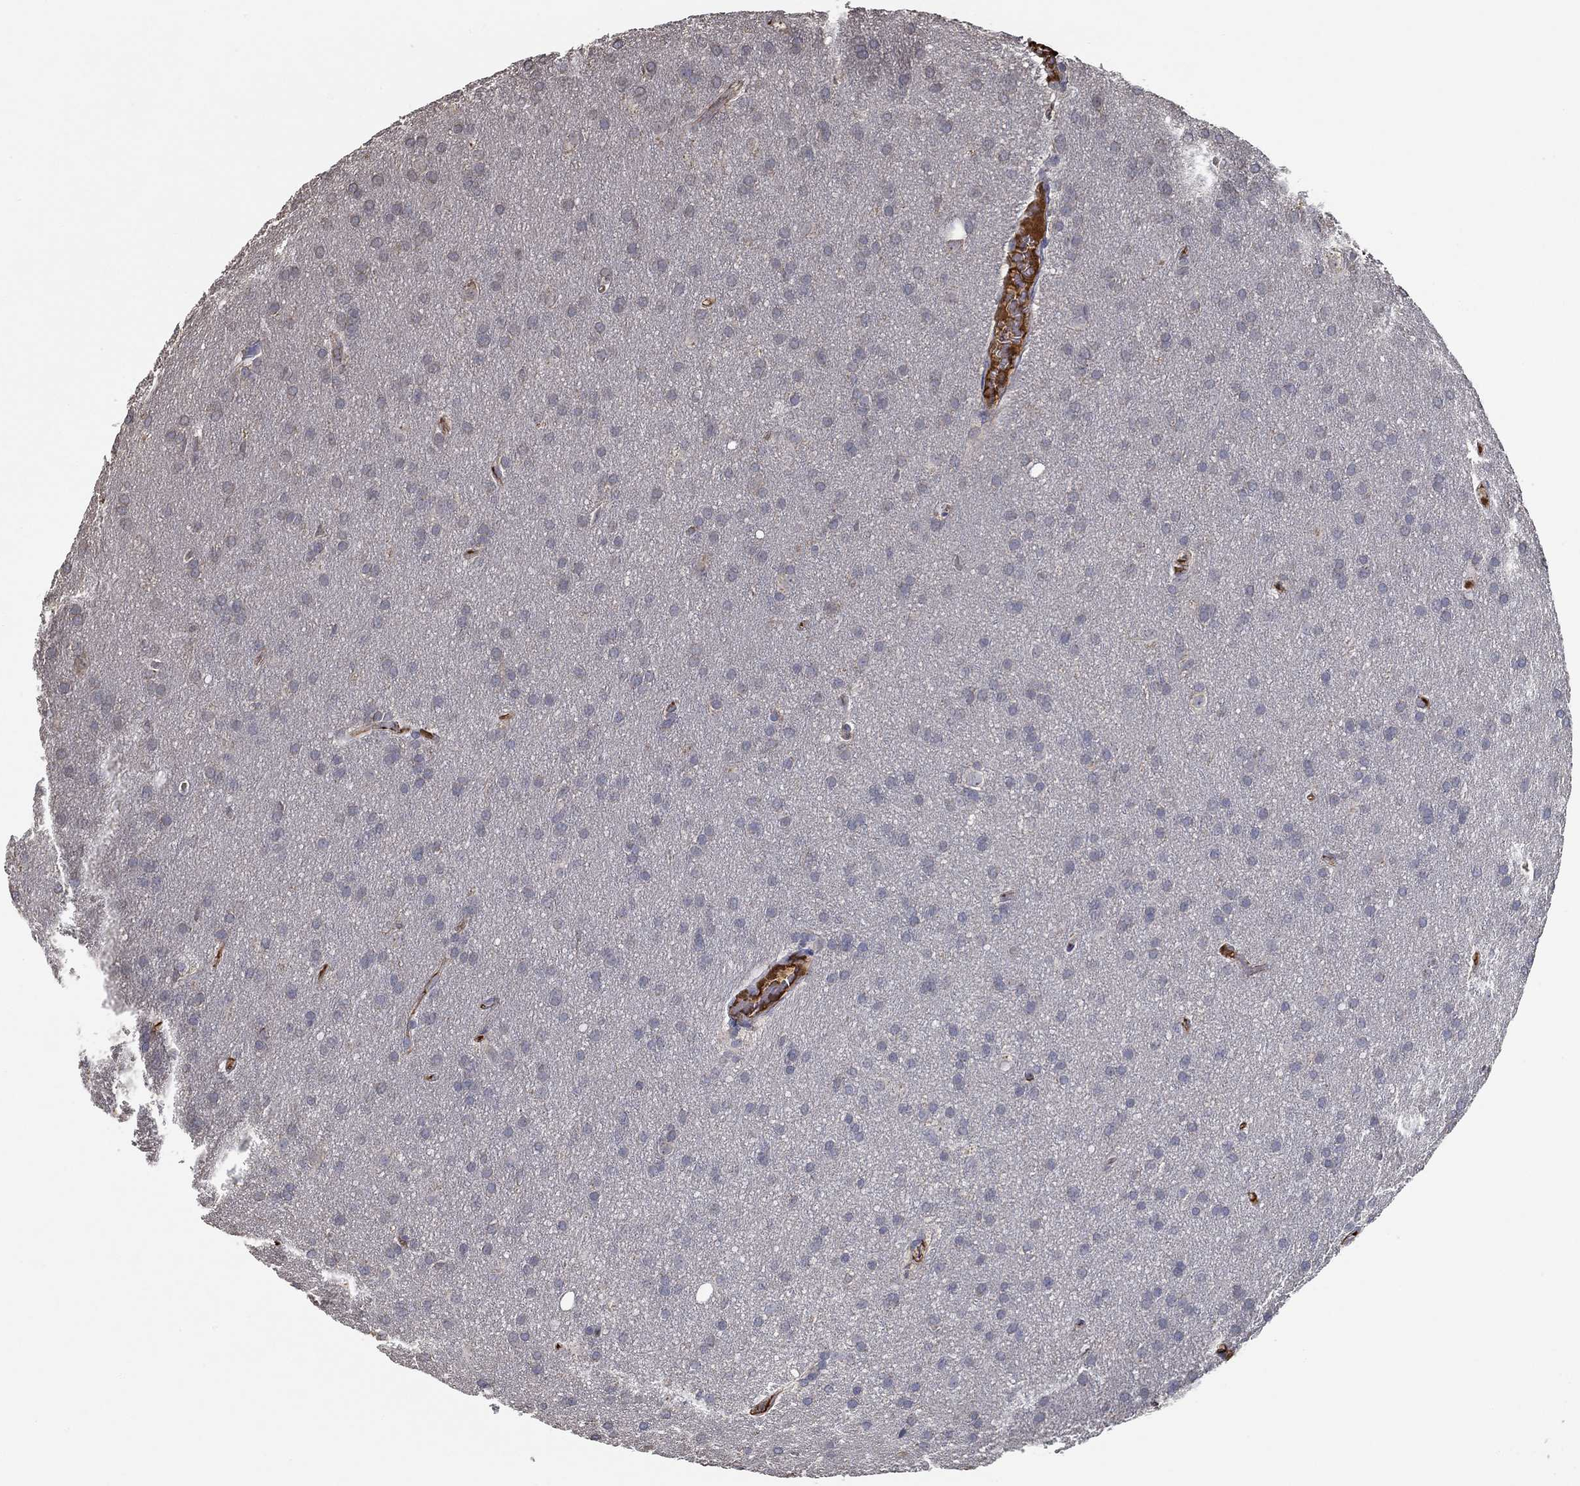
{"staining": {"intensity": "negative", "quantity": "none", "location": "none"}, "tissue": "glioma", "cell_type": "Tumor cells", "image_type": "cancer", "snomed": [{"axis": "morphology", "description": "Glioma, malignant, Low grade"}, {"axis": "topography", "description": "Brain"}], "caption": "This is an immunohistochemistry image of malignant low-grade glioma. There is no positivity in tumor cells.", "gene": "IL10", "patient": {"sex": "female", "age": 32}}